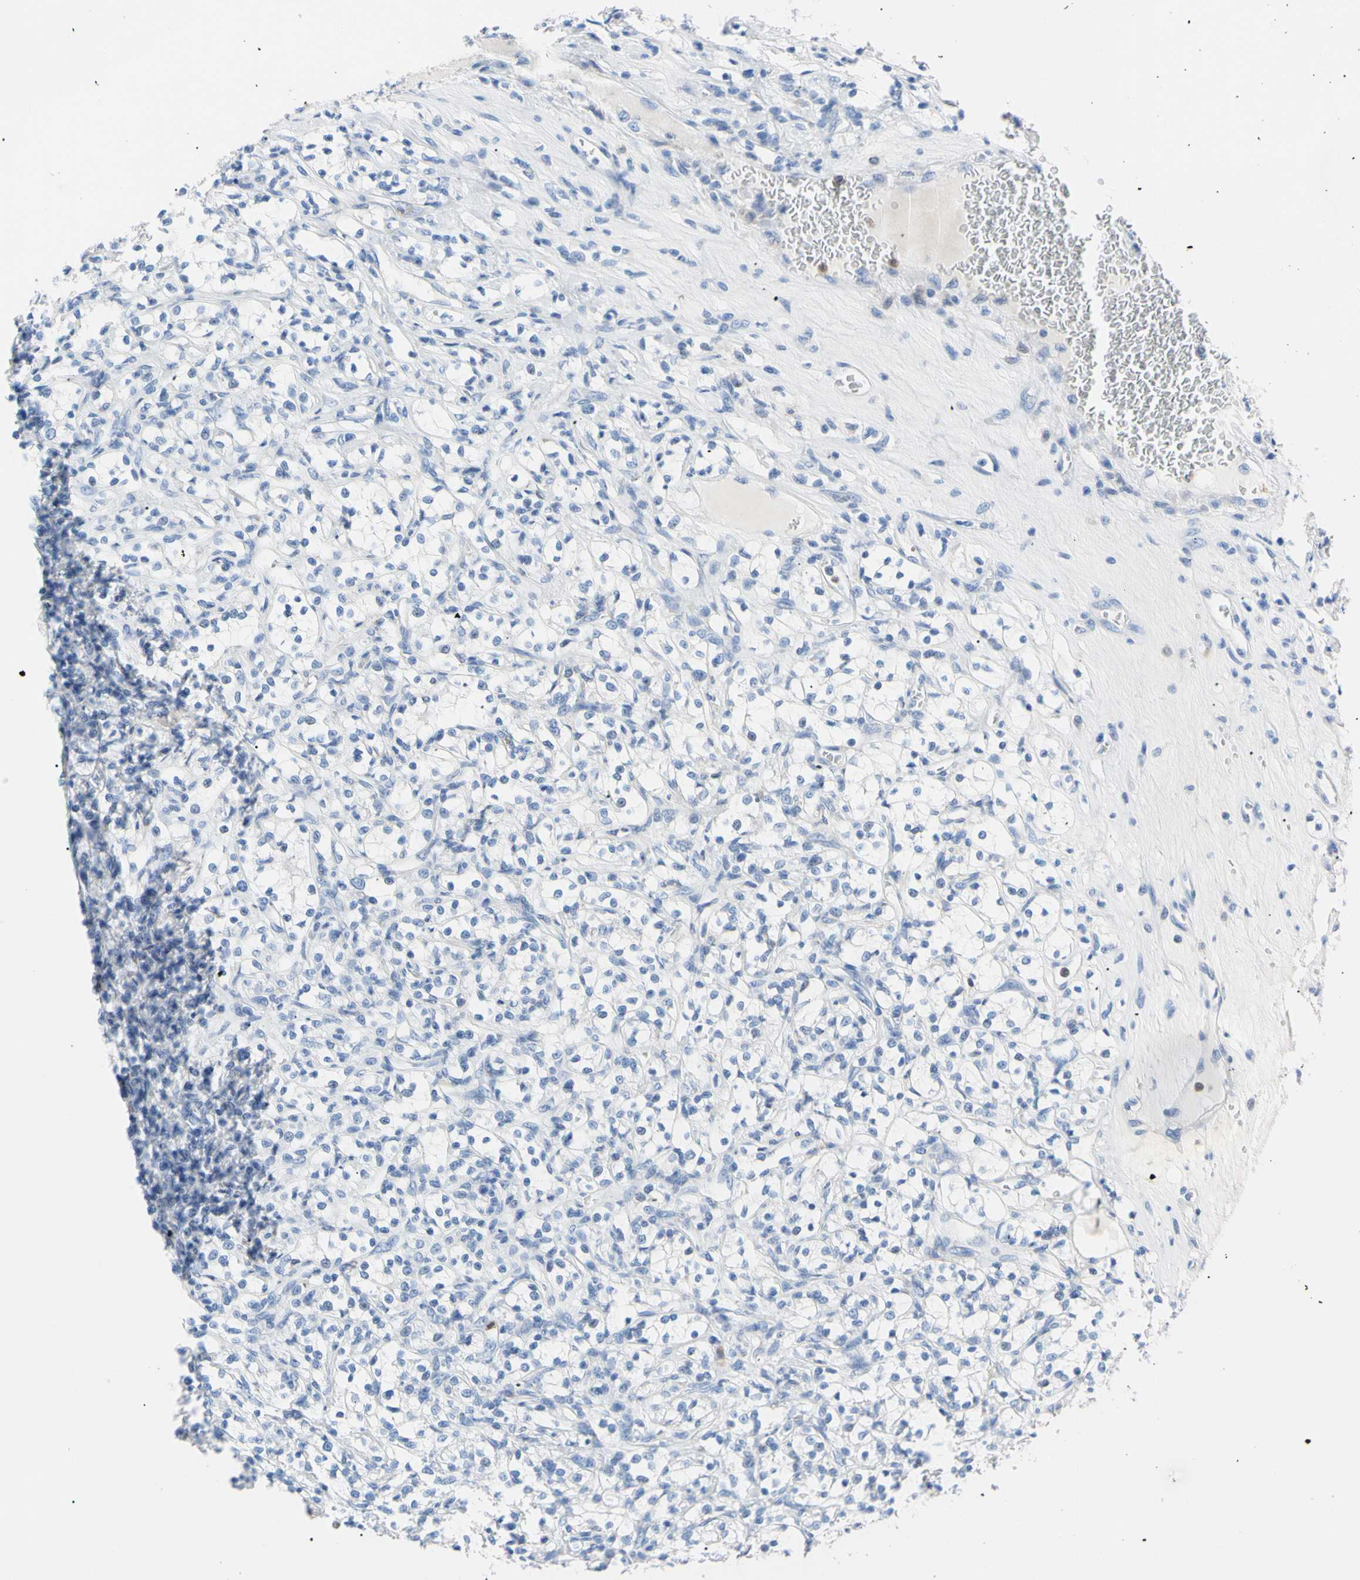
{"staining": {"intensity": "negative", "quantity": "none", "location": "none"}, "tissue": "renal cancer", "cell_type": "Tumor cells", "image_type": "cancer", "snomed": [{"axis": "morphology", "description": "Adenocarcinoma, NOS"}, {"axis": "topography", "description": "Kidney"}], "caption": "The photomicrograph reveals no significant staining in tumor cells of adenocarcinoma (renal).", "gene": "NCF4", "patient": {"sex": "female", "age": 69}}